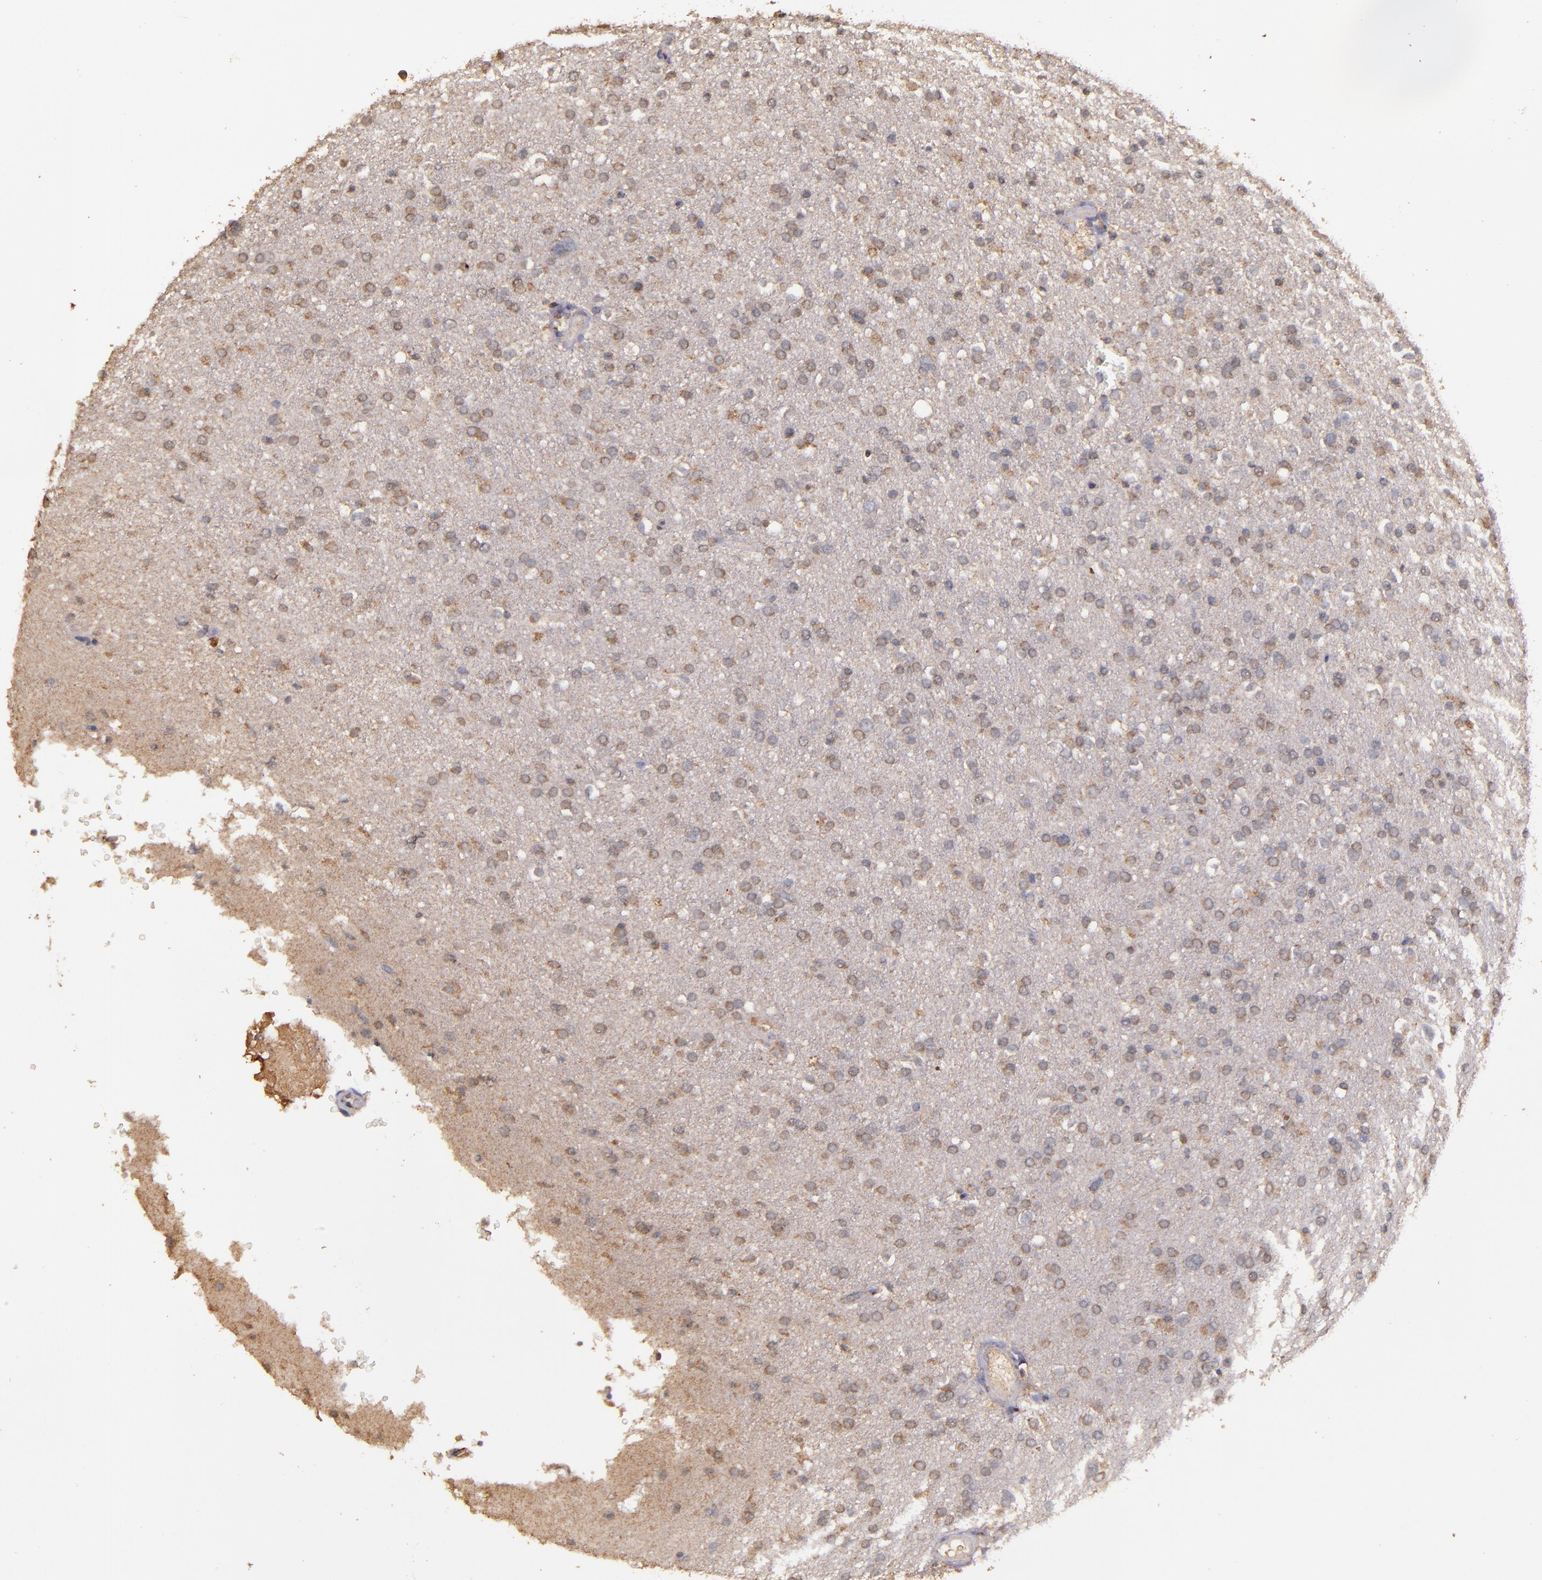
{"staining": {"intensity": "weak", "quantity": ">75%", "location": "cytoplasmic/membranous"}, "tissue": "glioma", "cell_type": "Tumor cells", "image_type": "cancer", "snomed": [{"axis": "morphology", "description": "Glioma, malignant, High grade"}, {"axis": "topography", "description": "Brain"}], "caption": "Immunohistochemistry (IHC) staining of glioma, which displays low levels of weak cytoplasmic/membranous positivity in approximately >75% of tumor cells indicating weak cytoplasmic/membranous protein staining. The staining was performed using DAB (3,3'-diaminobenzidine) (brown) for protein detection and nuclei were counterstained in hematoxylin (blue).", "gene": "HECTD1", "patient": {"sex": "male", "age": 33}}